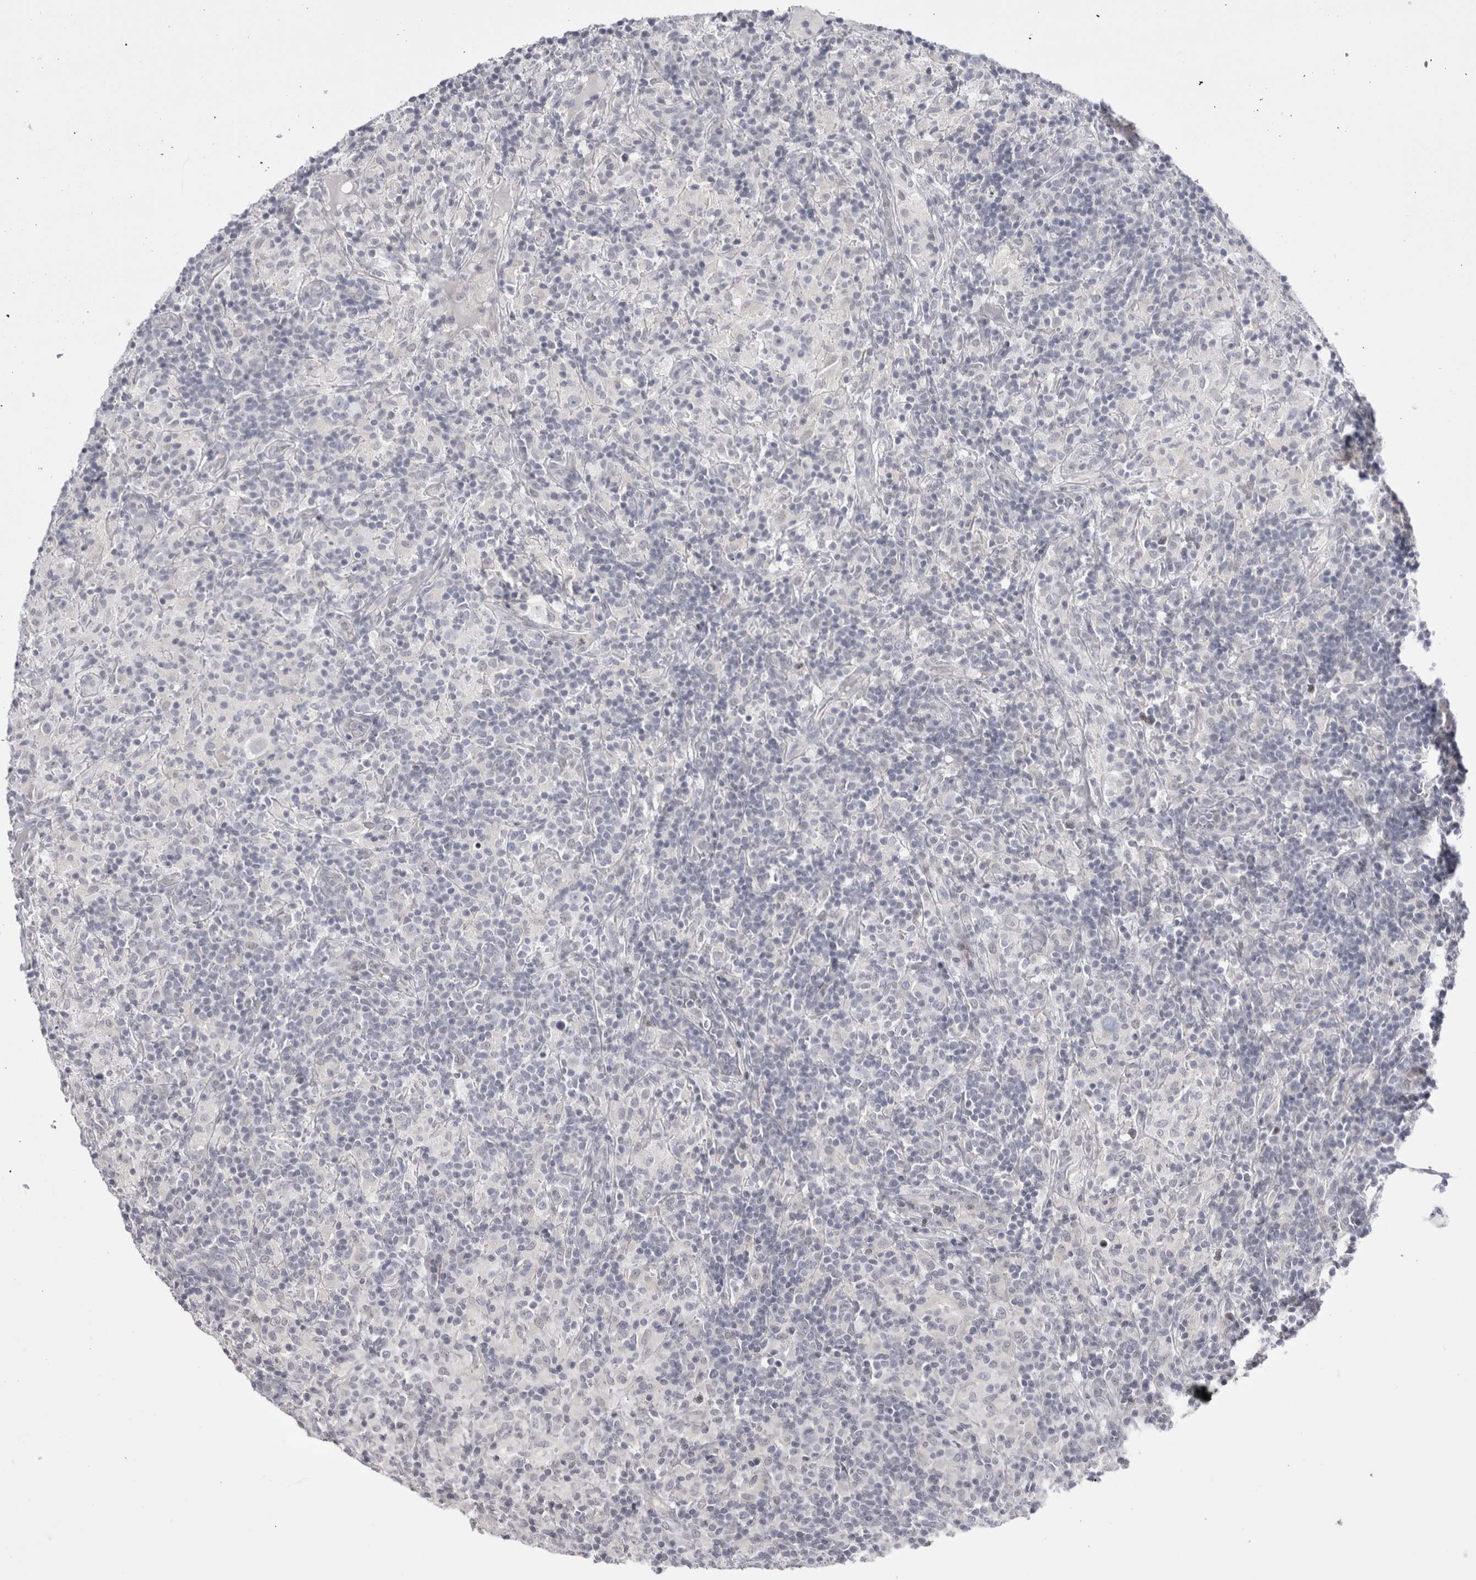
{"staining": {"intensity": "negative", "quantity": "none", "location": "none"}, "tissue": "lymphoma", "cell_type": "Tumor cells", "image_type": "cancer", "snomed": [{"axis": "morphology", "description": "Hodgkin's disease, NOS"}, {"axis": "topography", "description": "Lymph node"}], "caption": "A high-resolution micrograph shows immunohistochemistry staining of lymphoma, which shows no significant positivity in tumor cells.", "gene": "FNDC8", "patient": {"sex": "male", "age": 70}}